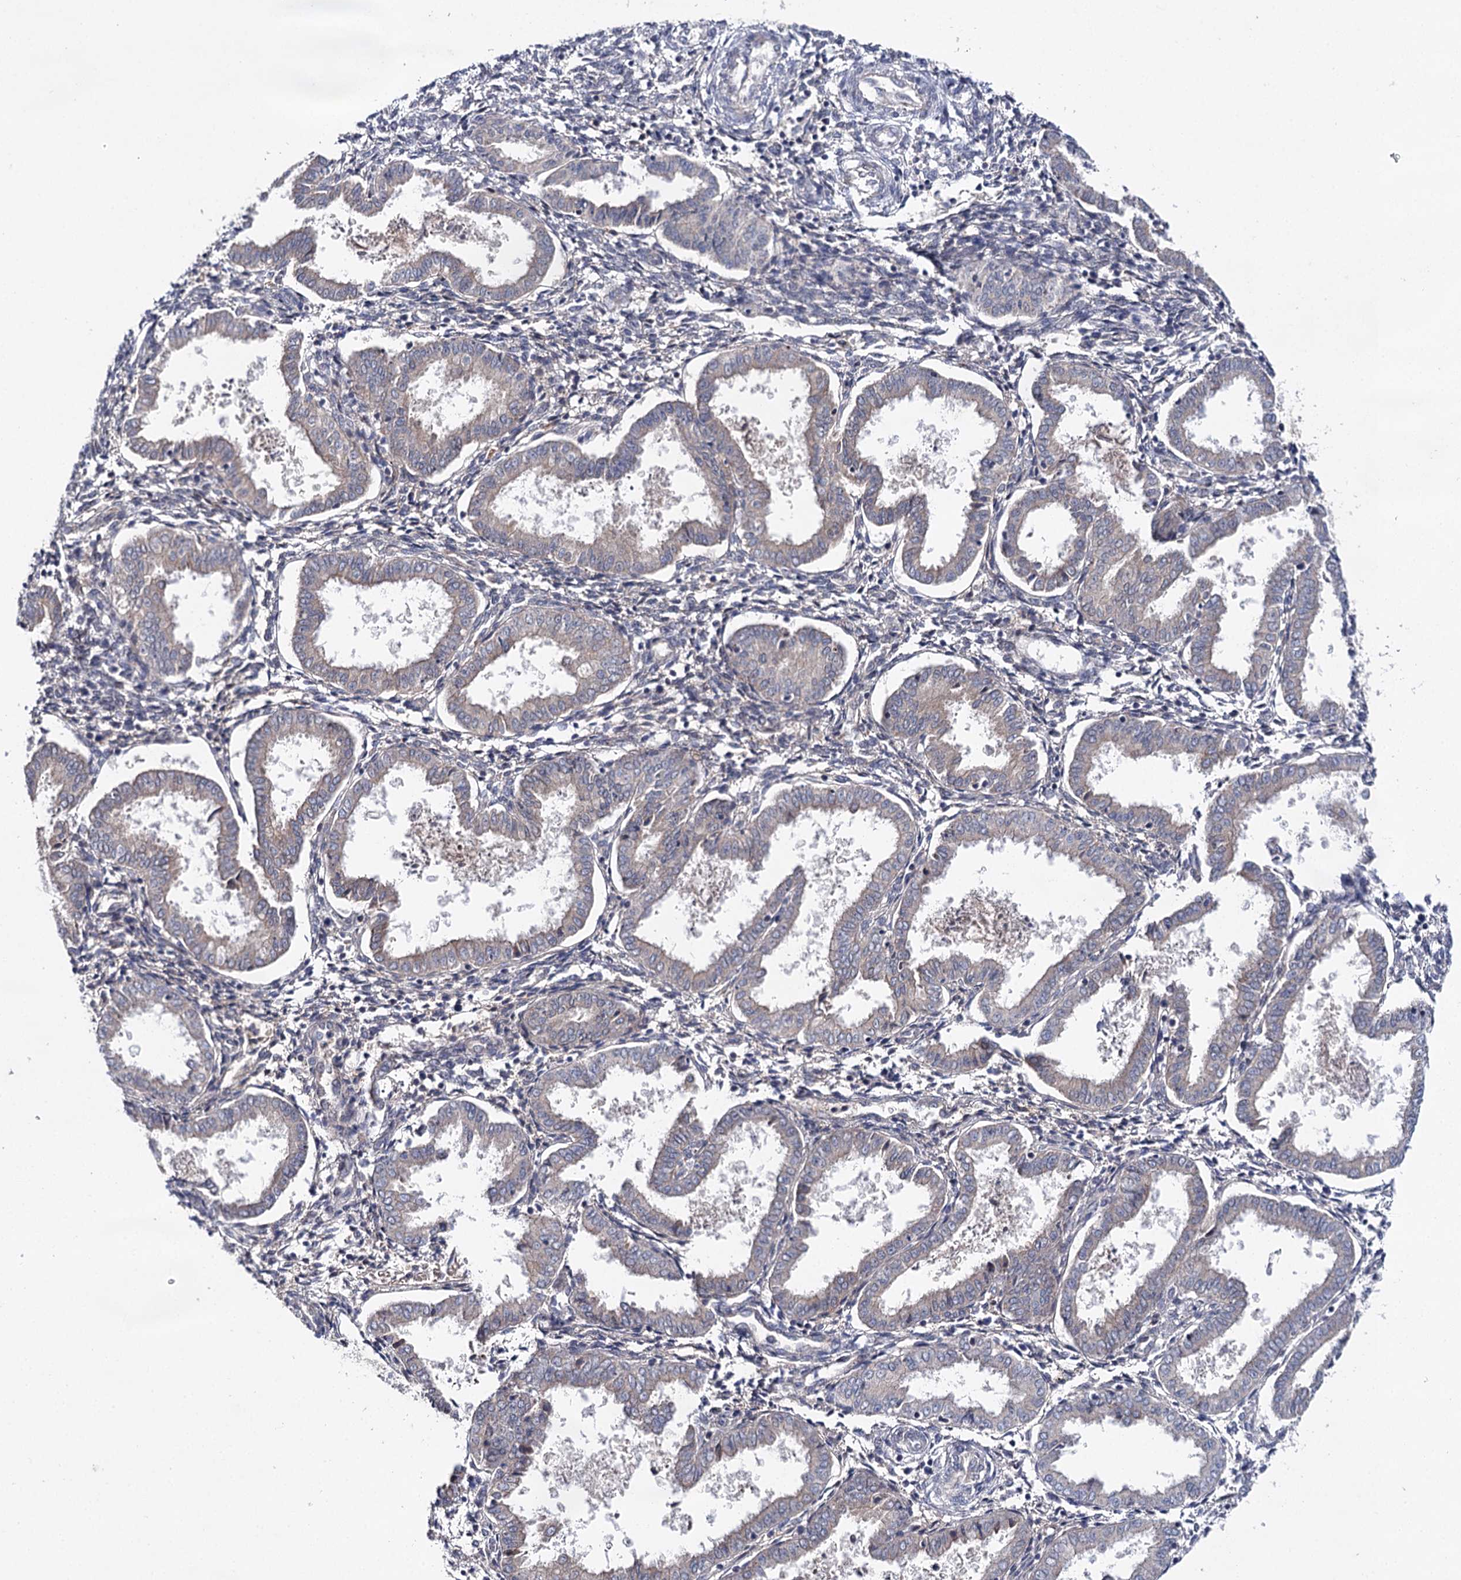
{"staining": {"intensity": "weak", "quantity": "<25%", "location": "cytoplasmic/membranous"}, "tissue": "endometrium", "cell_type": "Cells in endometrial stroma", "image_type": "normal", "snomed": [{"axis": "morphology", "description": "Normal tissue, NOS"}, {"axis": "topography", "description": "Endometrium"}], "caption": "This image is of normal endometrium stained with immunohistochemistry to label a protein in brown with the nuclei are counter-stained blue. There is no positivity in cells in endometrial stroma. Nuclei are stained in blue.", "gene": "LRRC14B", "patient": {"sex": "female", "age": 33}}